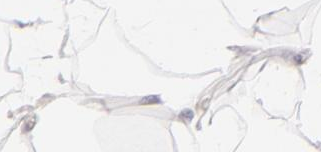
{"staining": {"intensity": "negative", "quantity": "none", "location": "none"}, "tissue": "adipose tissue", "cell_type": "Adipocytes", "image_type": "normal", "snomed": [{"axis": "morphology", "description": "Normal tissue, NOS"}, {"axis": "morphology", "description": "Duct carcinoma"}, {"axis": "topography", "description": "Breast"}, {"axis": "topography", "description": "Adipose tissue"}], "caption": "Adipose tissue stained for a protein using immunohistochemistry reveals no positivity adipocytes.", "gene": "APOBEC3G", "patient": {"sex": "female", "age": 37}}